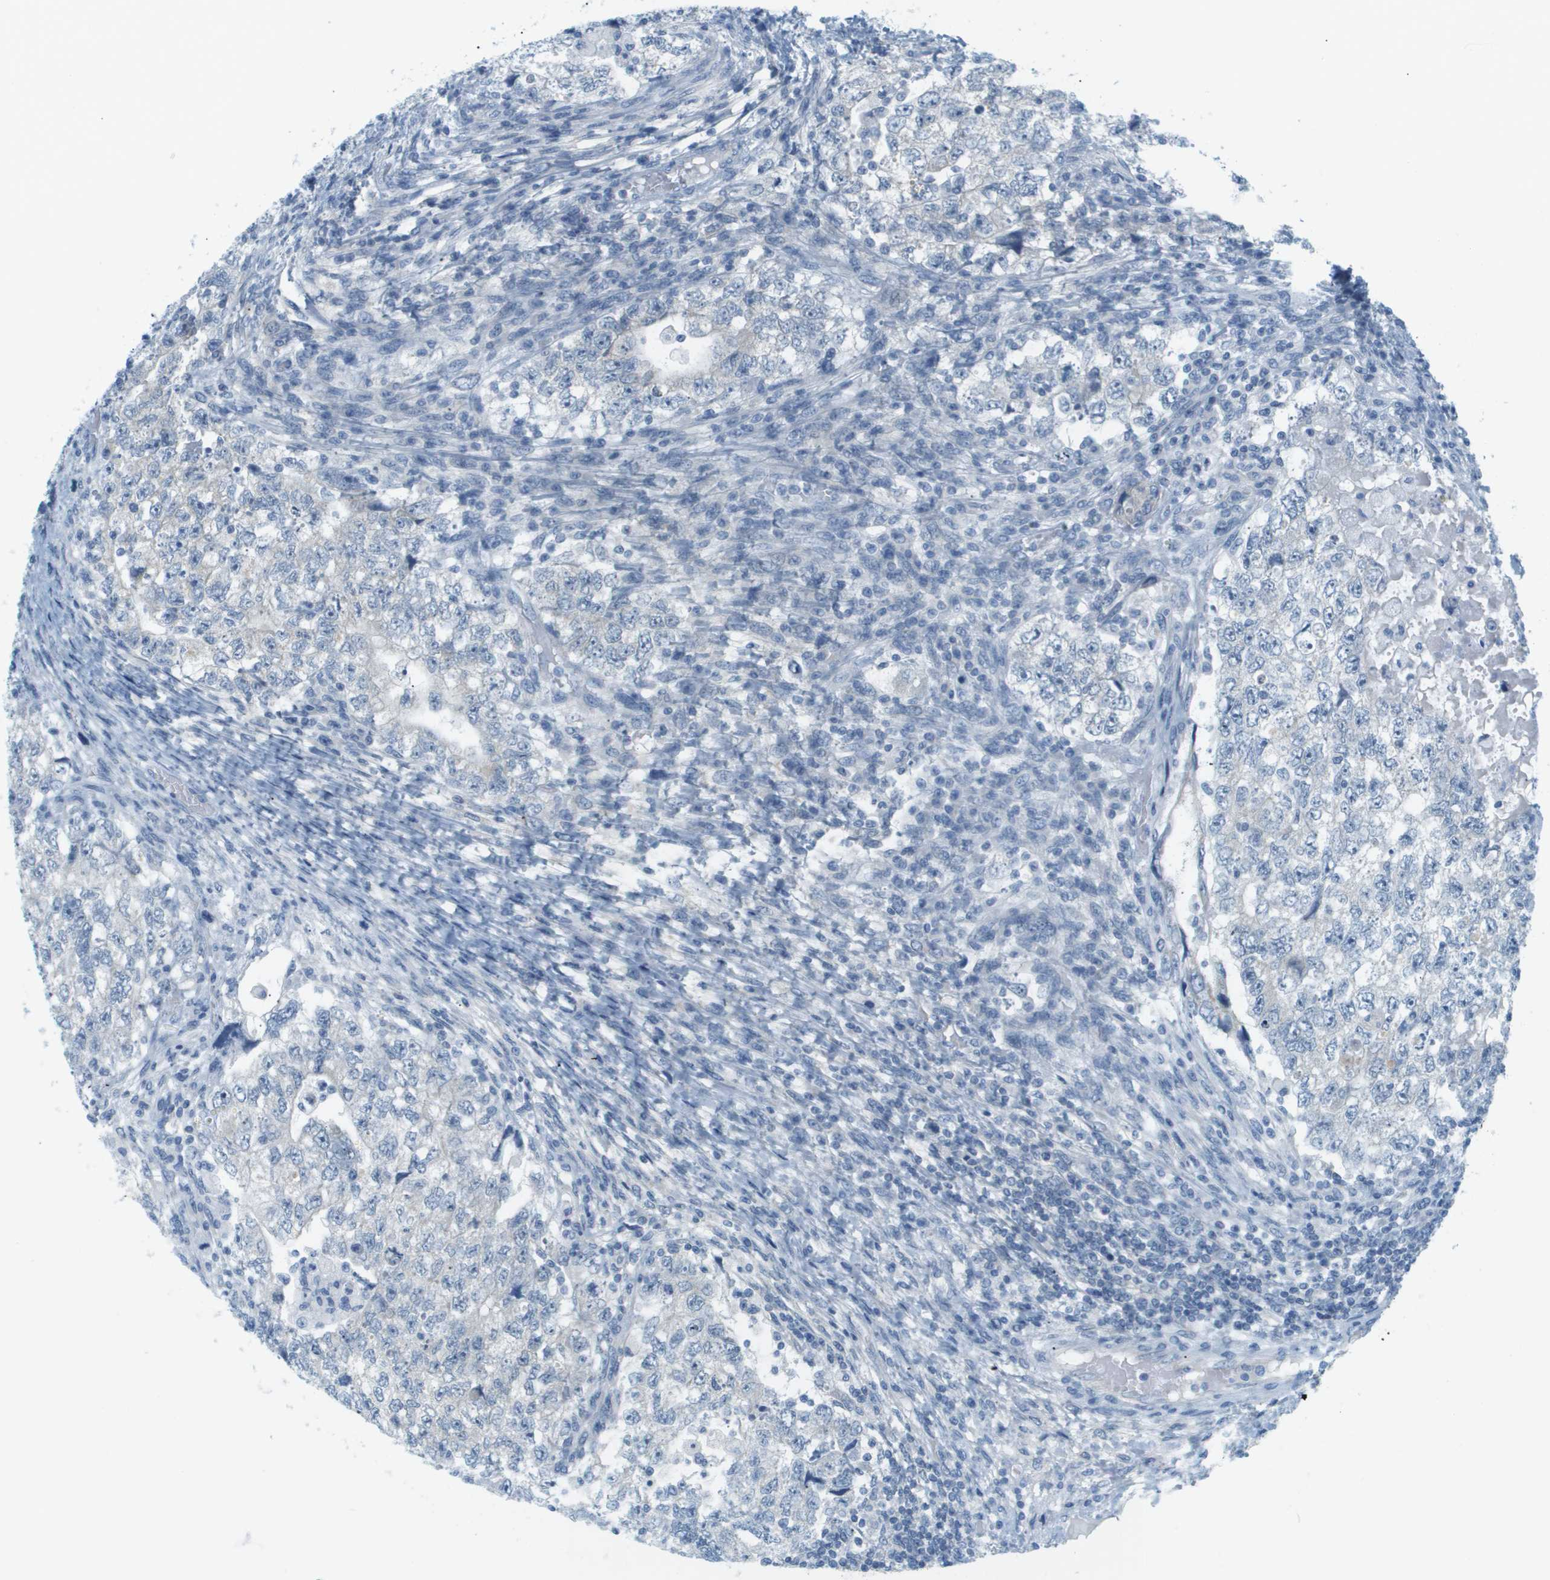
{"staining": {"intensity": "negative", "quantity": "none", "location": "none"}, "tissue": "testis cancer", "cell_type": "Tumor cells", "image_type": "cancer", "snomed": [{"axis": "morphology", "description": "Carcinoma, Embryonal, NOS"}, {"axis": "topography", "description": "Testis"}], "caption": "An image of testis cancer stained for a protein shows no brown staining in tumor cells. The staining is performed using DAB brown chromogen with nuclei counter-stained in using hematoxylin.", "gene": "SMYD5", "patient": {"sex": "male", "age": 36}}